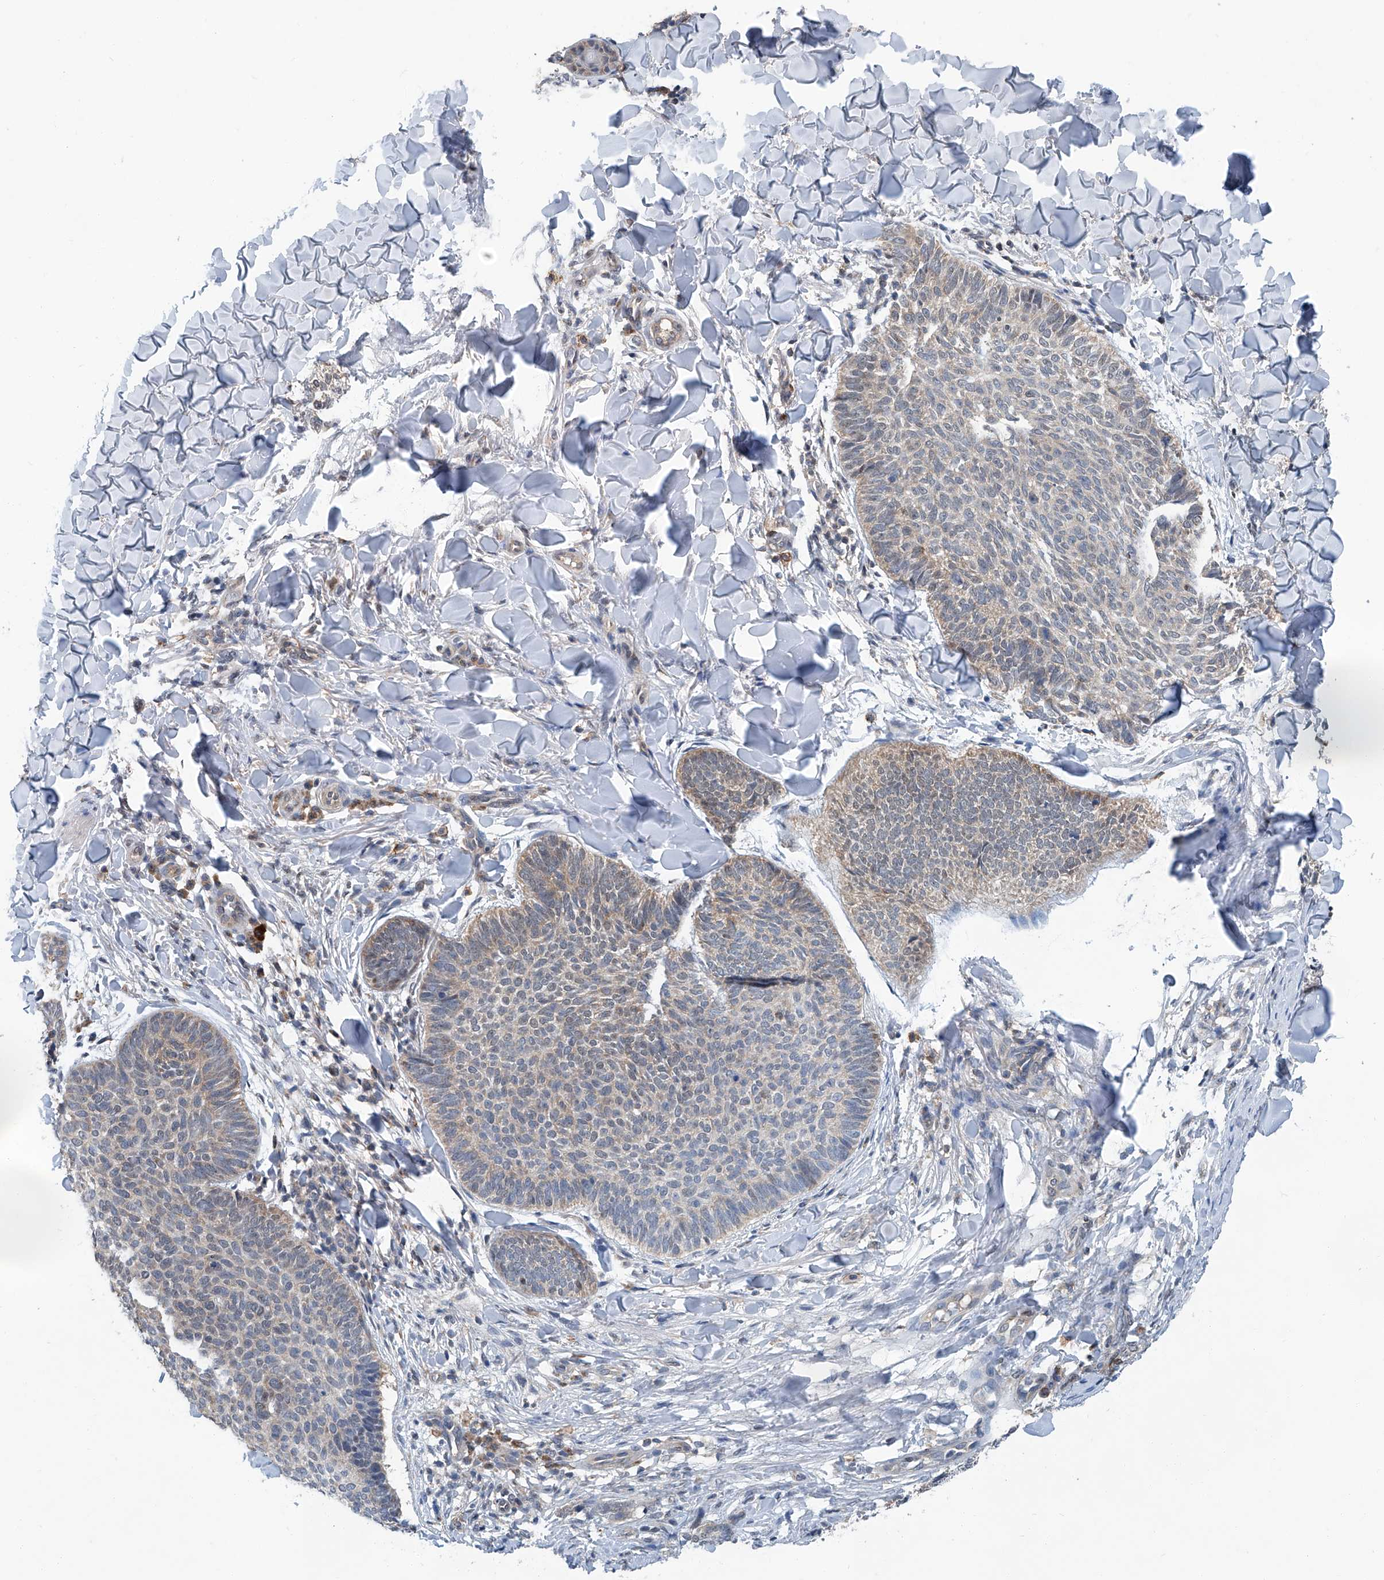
{"staining": {"intensity": "weak", "quantity": "<25%", "location": "cytoplasmic/membranous"}, "tissue": "skin cancer", "cell_type": "Tumor cells", "image_type": "cancer", "snomed": [{"axis": "morphology", "description": "Normal tissue, NOS"}, {"axis": "morphology", "description": "Basal cell carcinoma"}, {"axis": "topography", "description": "Skin"}], "caption": "Basal cell carcinoma (skin) stained for a protein using immunohistochemistry (IHC) displays no expression tumor cells.", "gene": "CLK1", "patient": {"sex": "male", "age": 50}}